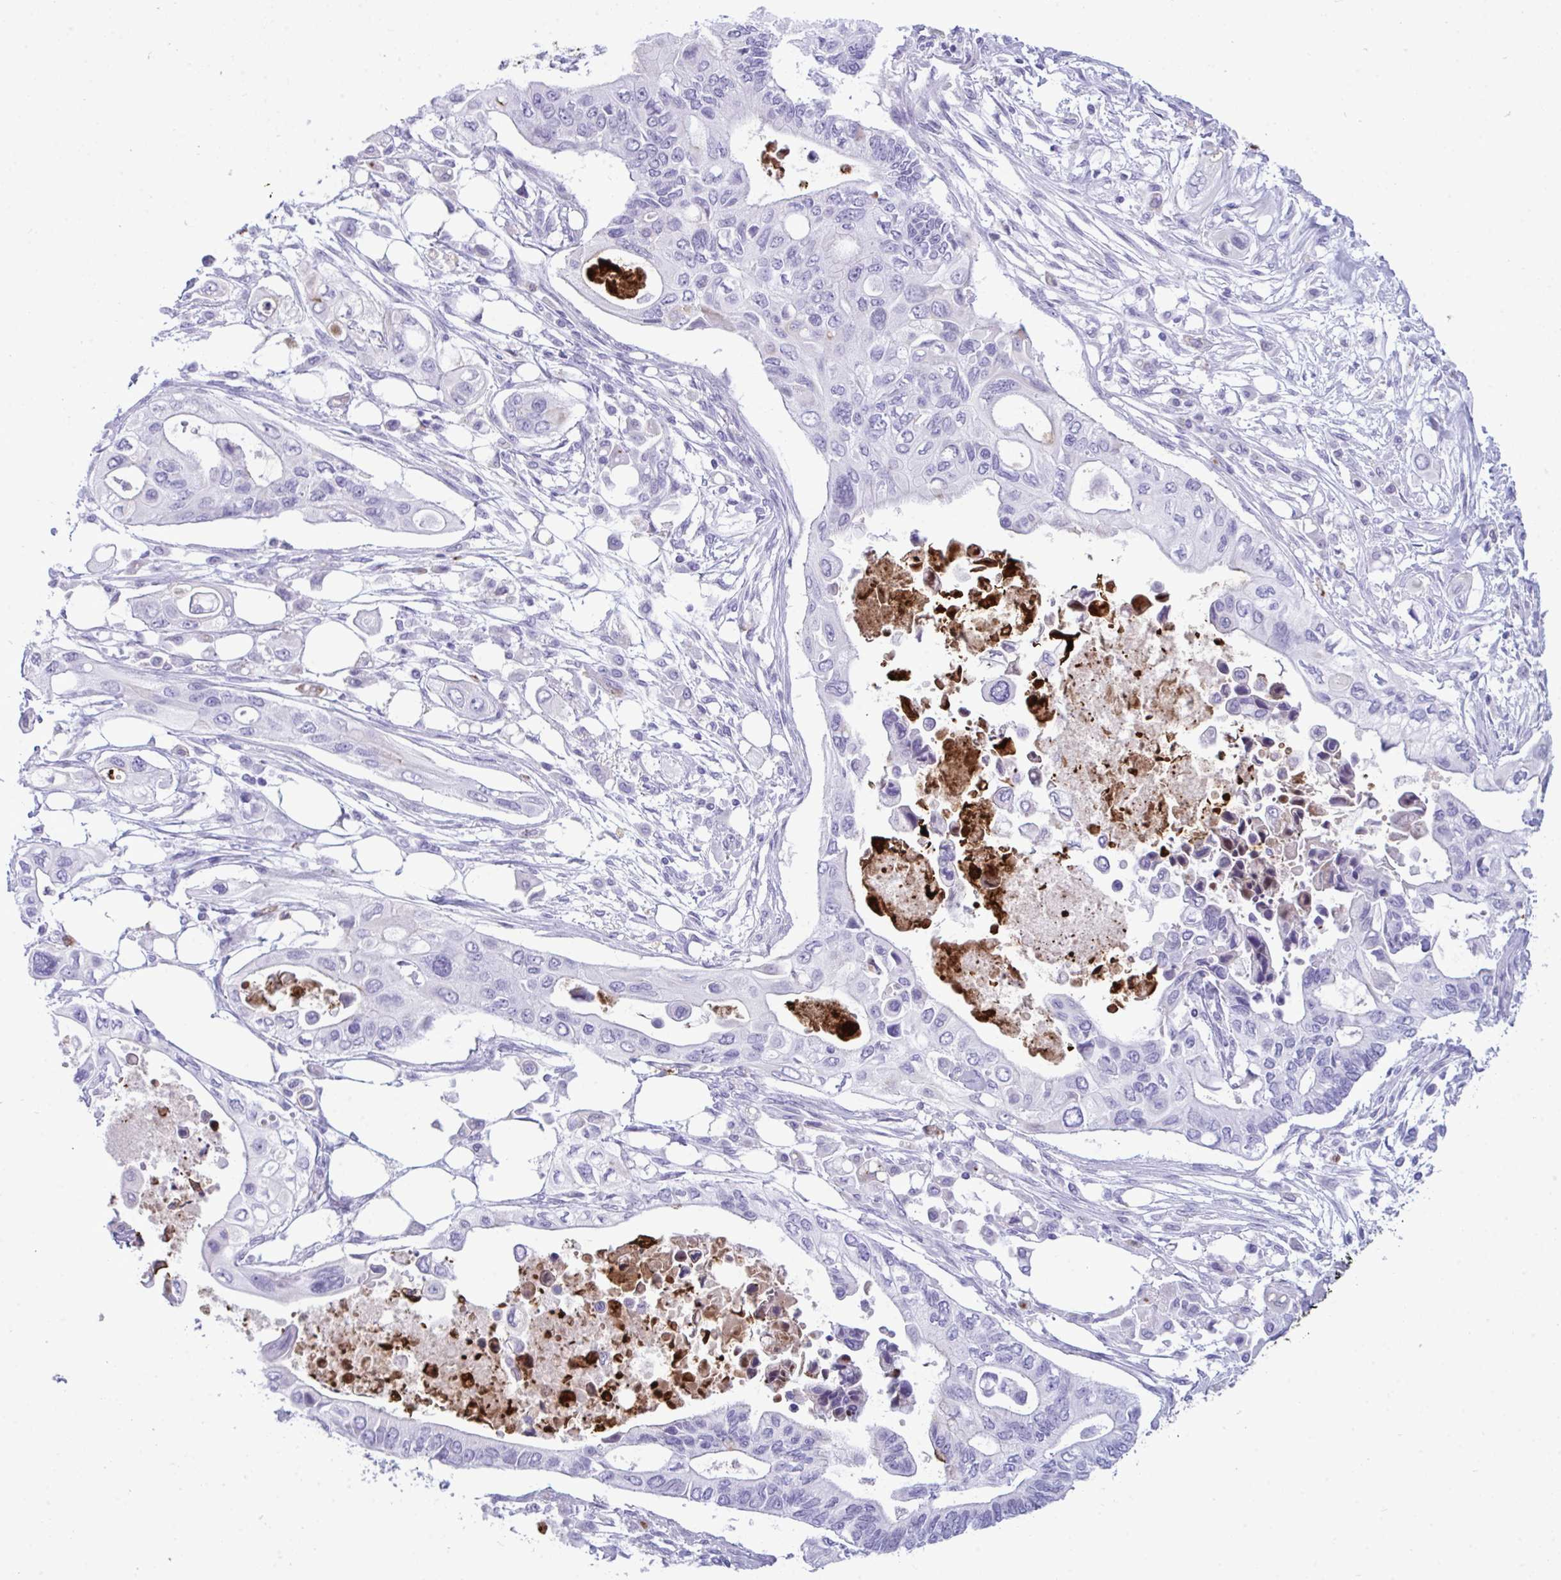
{"staining": {"intensity": "negative", "quantity": "none", "location": "none"}, "tissue": "pancreatic cancer", "cell_type": "Tumor cells", "image_type": "cancer", "snomed": [{"axis": "morphology", "description": "Adenocarcinoma, NOS"}, {"axis": "topography", "description": "Pancreas"}], "caption": "High power microscopy micrograph of an IHC image of pancreatic cancer (adenocarcinoma), revealing no significant expression in tumor cells.", "gene": "ARHGAP42", "patient": {"sex": "female", "age": 63}}